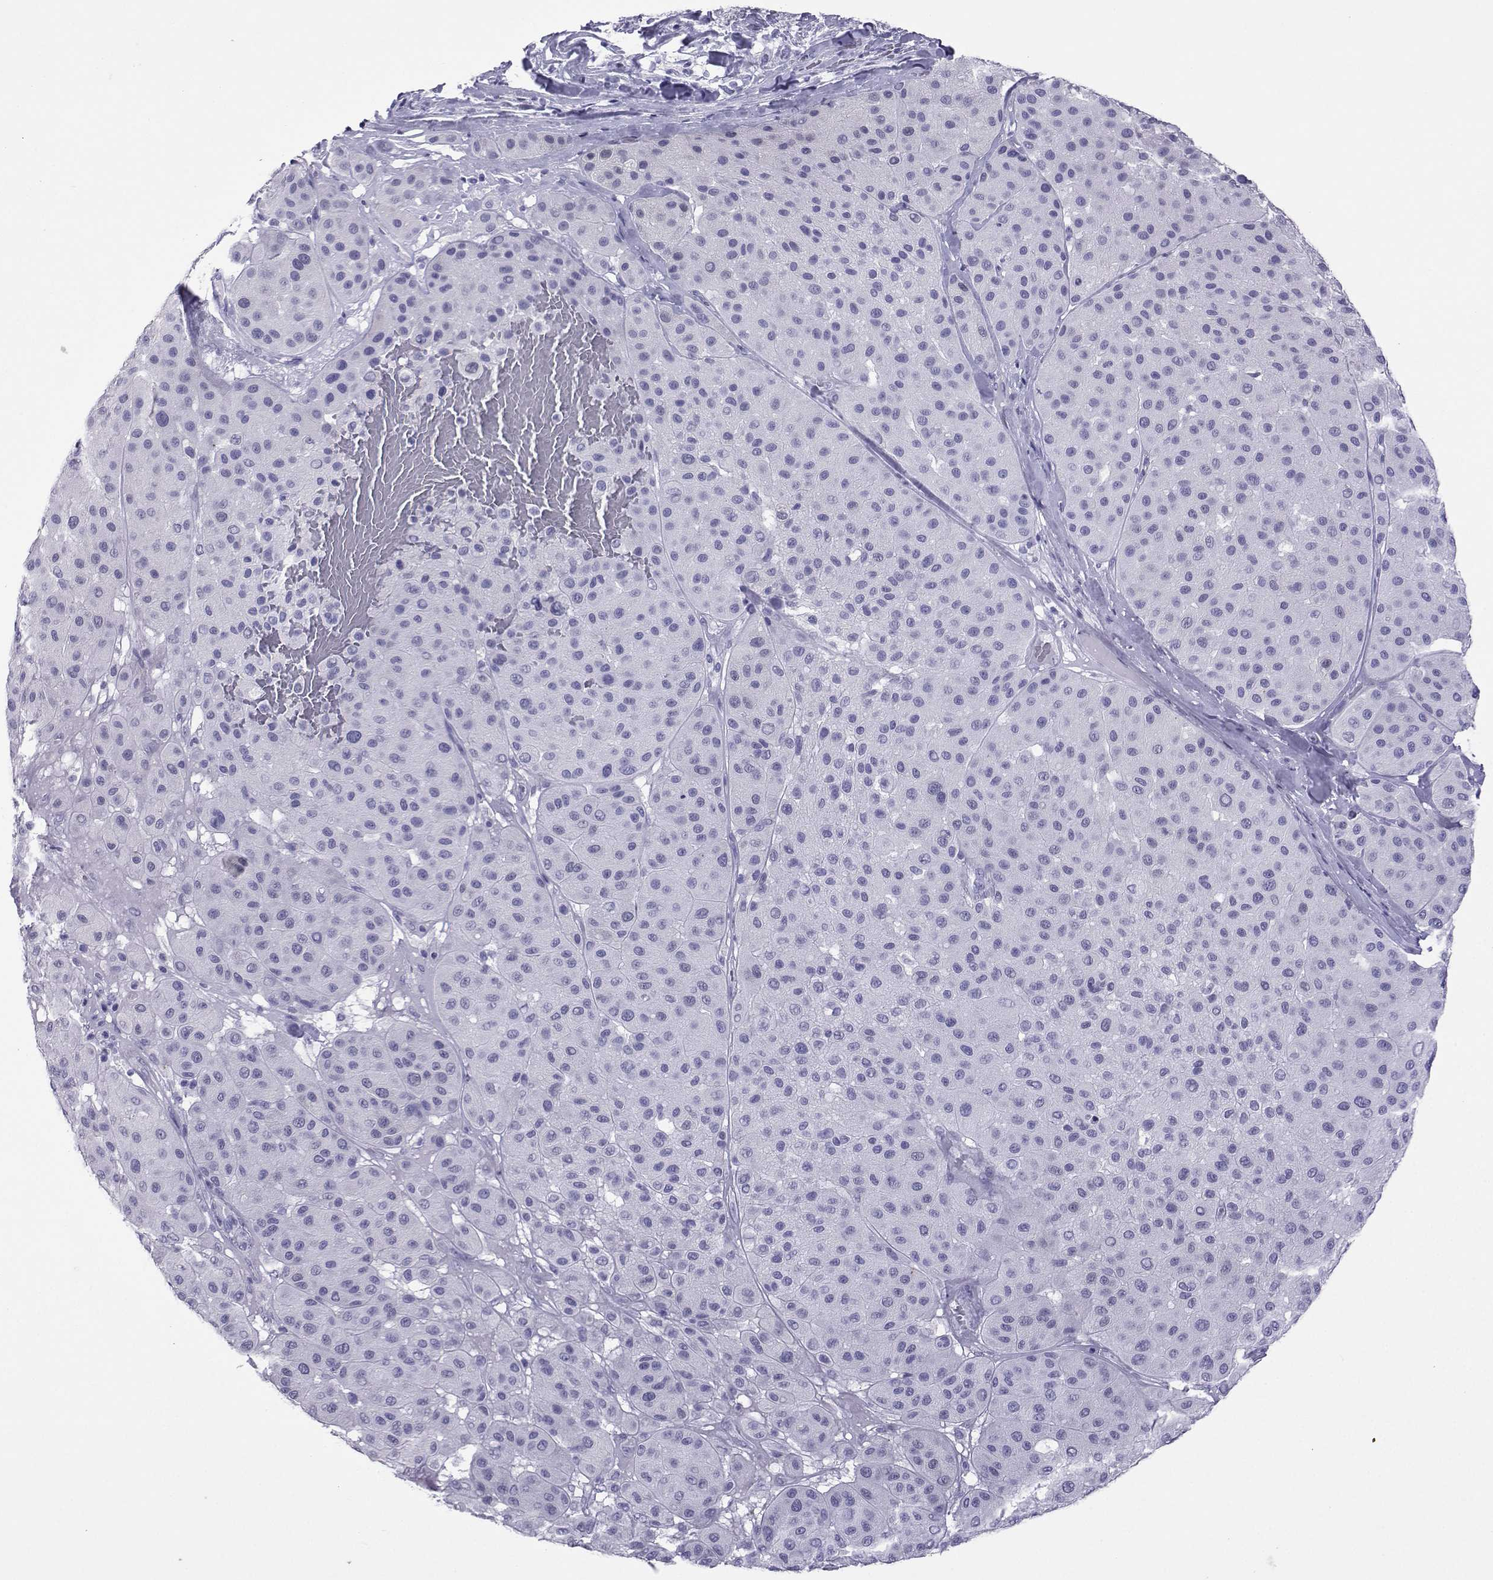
{"staining": {"intensity": "negative", "quantity": "none", "location": "none"}, "tissue": "melanoma", "cell_type": "Tumor cells", "image_type": "cancer", "snomed": [{"axis": "morphology", "description": "Malignant melanoma, Metastatic site"}, {"axis": "topography", "description": "Smooth muscle"}], "caption": "High power microscopy histopathology image of an IHC histopathology image of malignant melanoma (metastatic site), revealing no significant positivity in tumor cells. (DAB immunohistochemistry, high magnification).", "gene": "LORICRIN", "patient": {"sex": "male", "age": 41}}